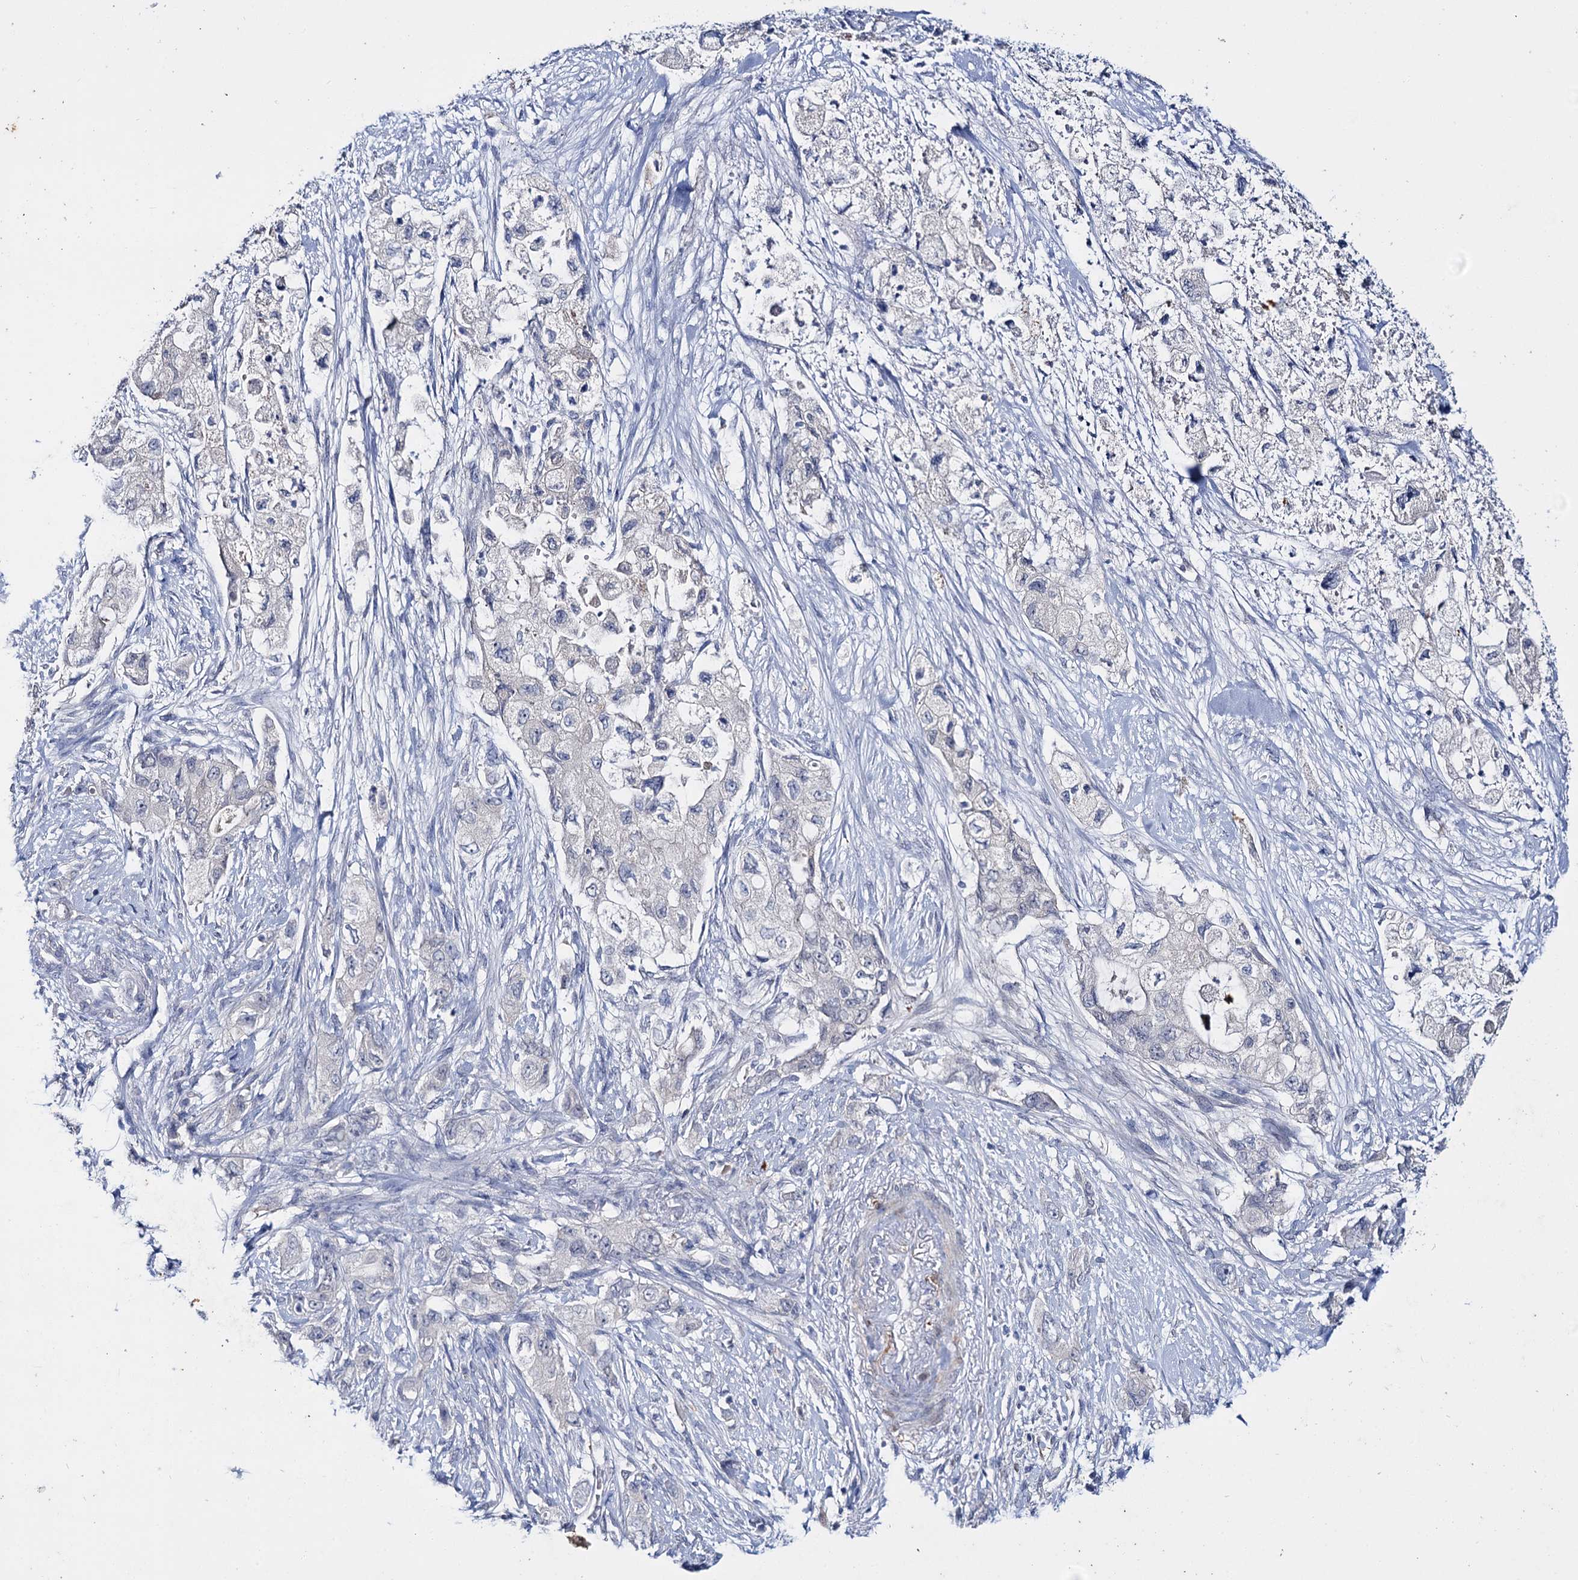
{"staining": {"intensity": "negative", "quantity": "none", "location": "none"}, "tissue": "pancreatic cancer", "cell_type": "Tumor cells", "image_type": "cancer", "snomed": [{"axis": "morphology", "description": "Adenocarcinoma, NOS"}, {"axis": "topography", "description": "Pancreas"}], "caption": "DAB immunohistochemical staining of pancreatic cancer (adenocarcinoma) reveals no significant staining in tumor cells.", "gene": "LYZL4", "patient": {"sex": "female", "age": 73}}